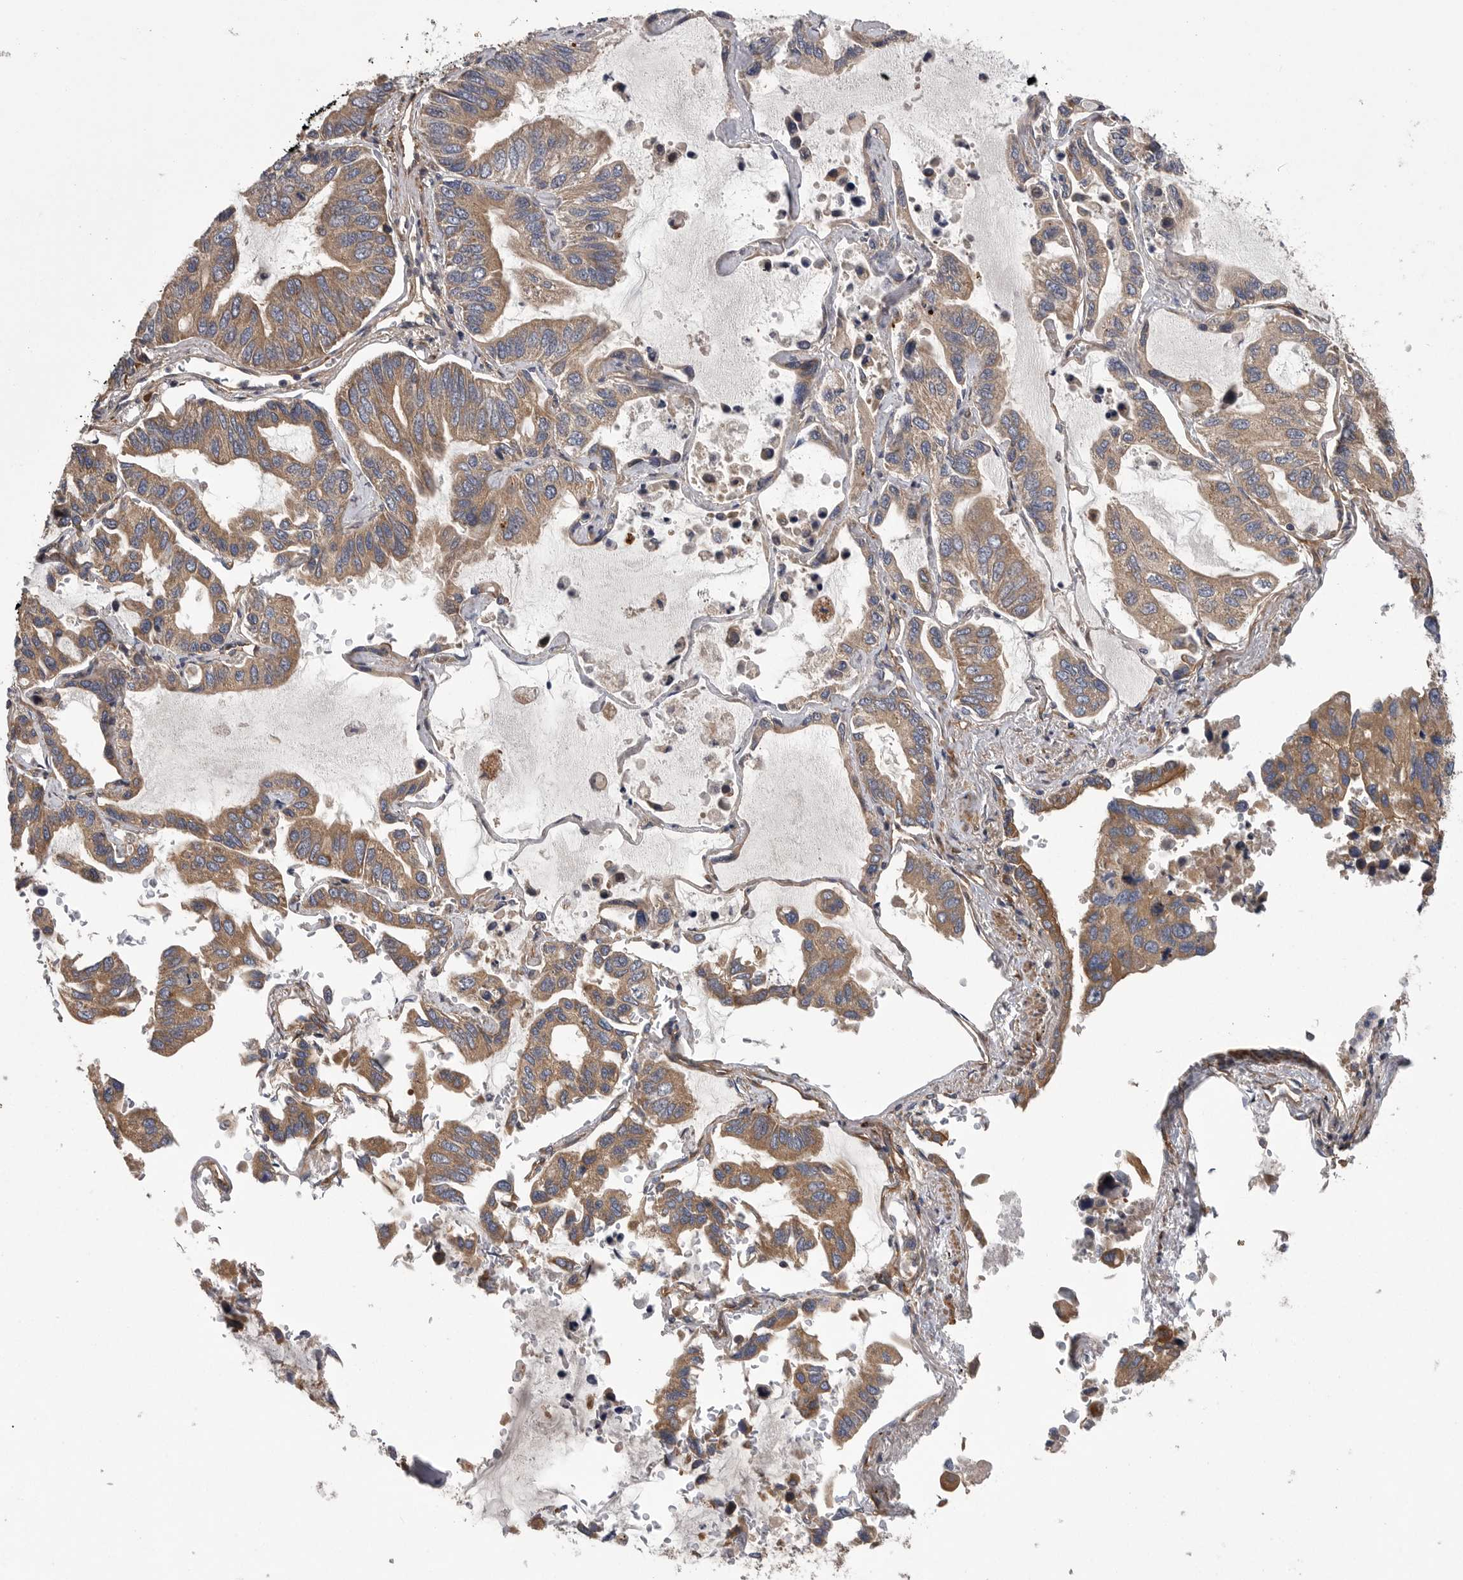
{"staining": {"intensity": "moderate", "quantity": ">75%", "location": "cytoplasmic/membranous"}, "tissue": "lung cancer", "cell_type": "Tumor cells", "image_type": "cancer", "snomed": [{"axis": "morphology", "description": "Adenocarcinoma, NOS"}, {"axis": "topography", "description": "Lung"}], "caption": "IHC photomicrograph of neoplastic tissue: lung cancer stained using immunohistochemistry (IHC) shows medium levels of moderate protein expression localized specifically in the cytoplasmic/membranous of tumor cells, appearing as a cytoplasmic/membranous brown color.", "gene": "OXR1", "patient": {"sex": "male", "age": 64}}